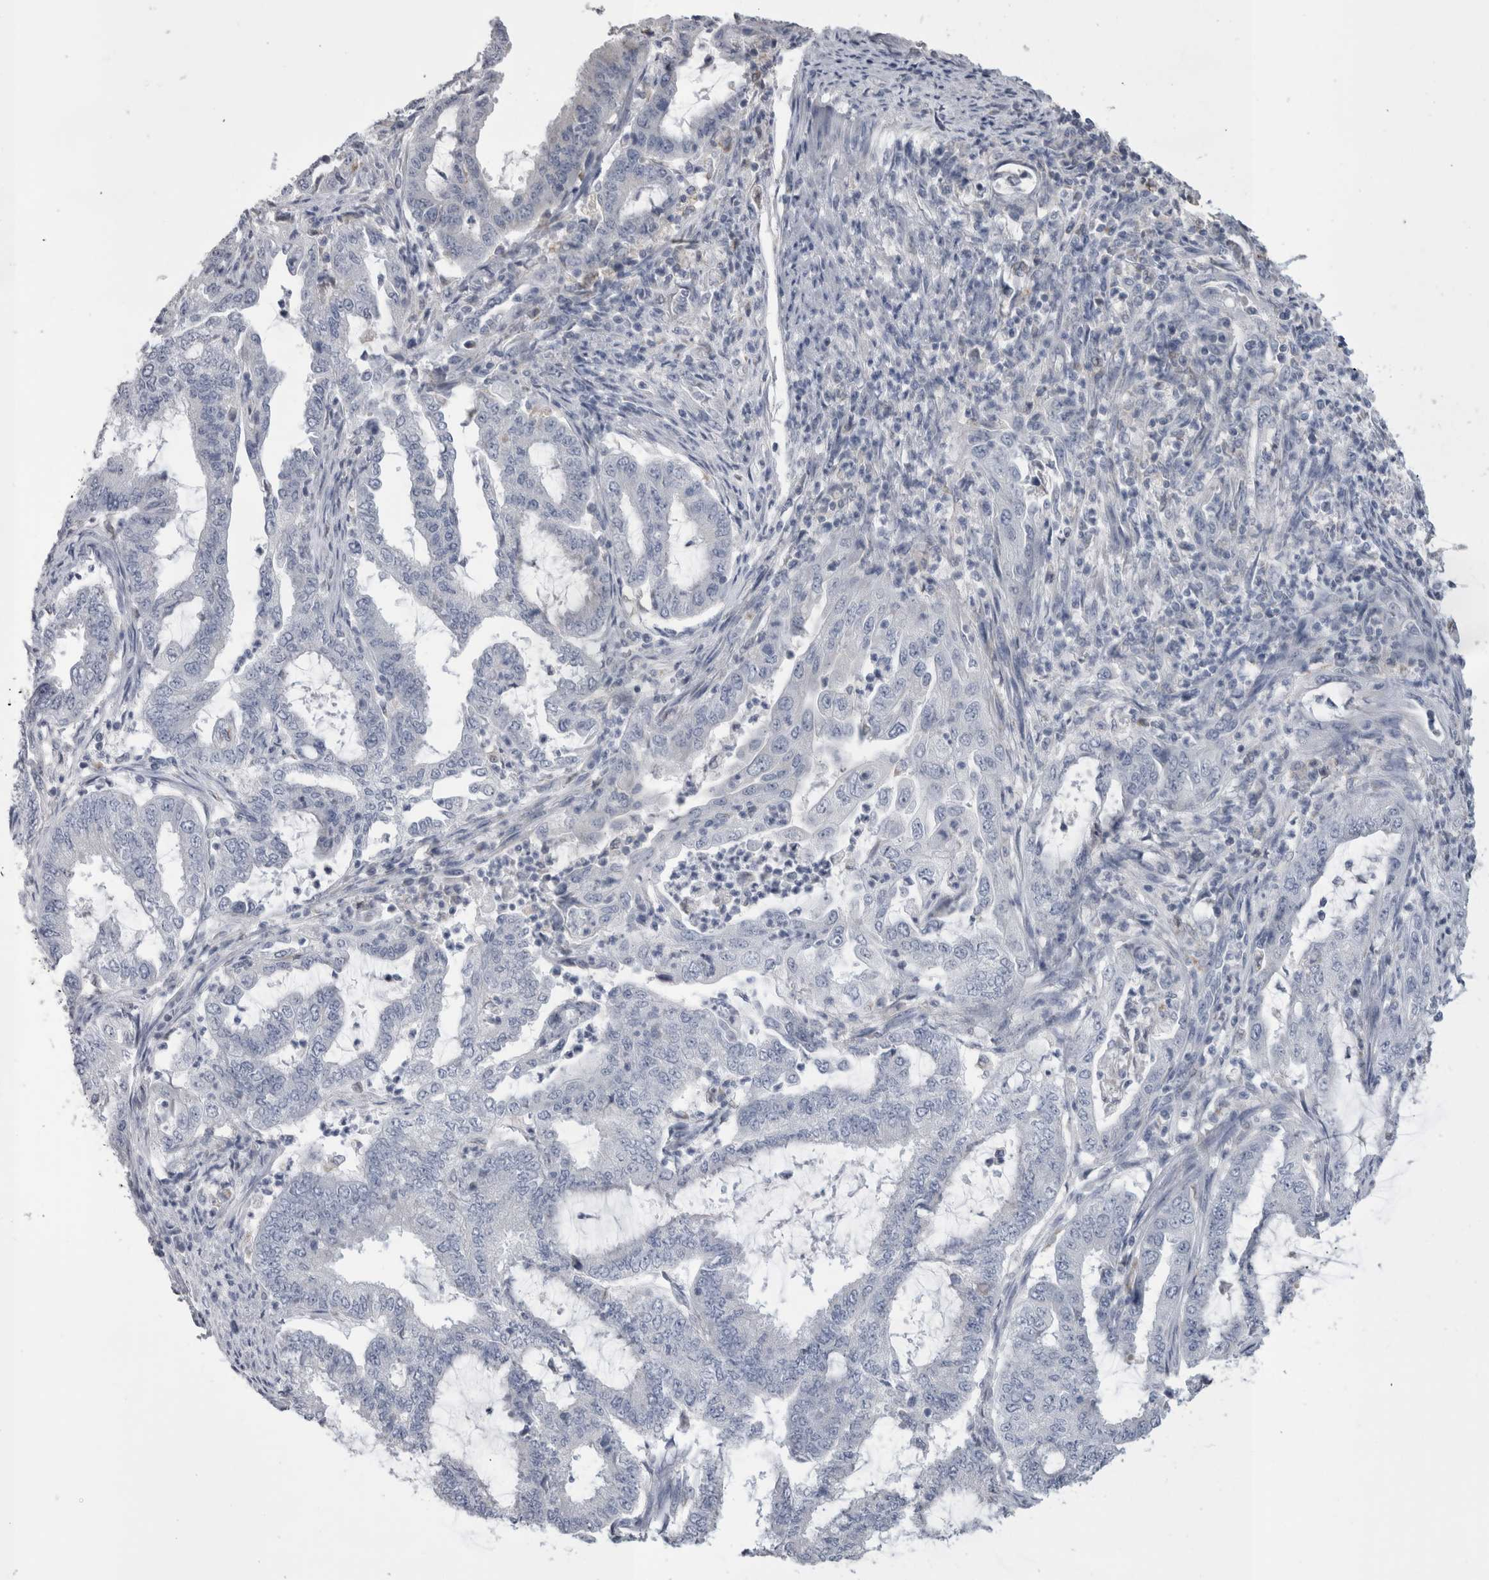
{"staining": {"intensity": "negative", "quantity": "none", "location": "none"}, "tissue": "endometrial cancer", "cell_type": "Tumor cells", "image_type": "cancer", "snomed": [{"axis": "morphology", "description": "Adenocarcinoma, NOS"}, {"axis": "topography", "description": "Endometrium"}], "caption": "Photomicrograph shows no significant protein expression in tumor cells of endometrial cancer (adenocarcinoma). Brightfield microscopy of IHC stained with DAB (brown) and hematoxylin (blue), captured at high magnification.", "gene": "DHRS4", "patient": {"sex": "female", "age": 51}}